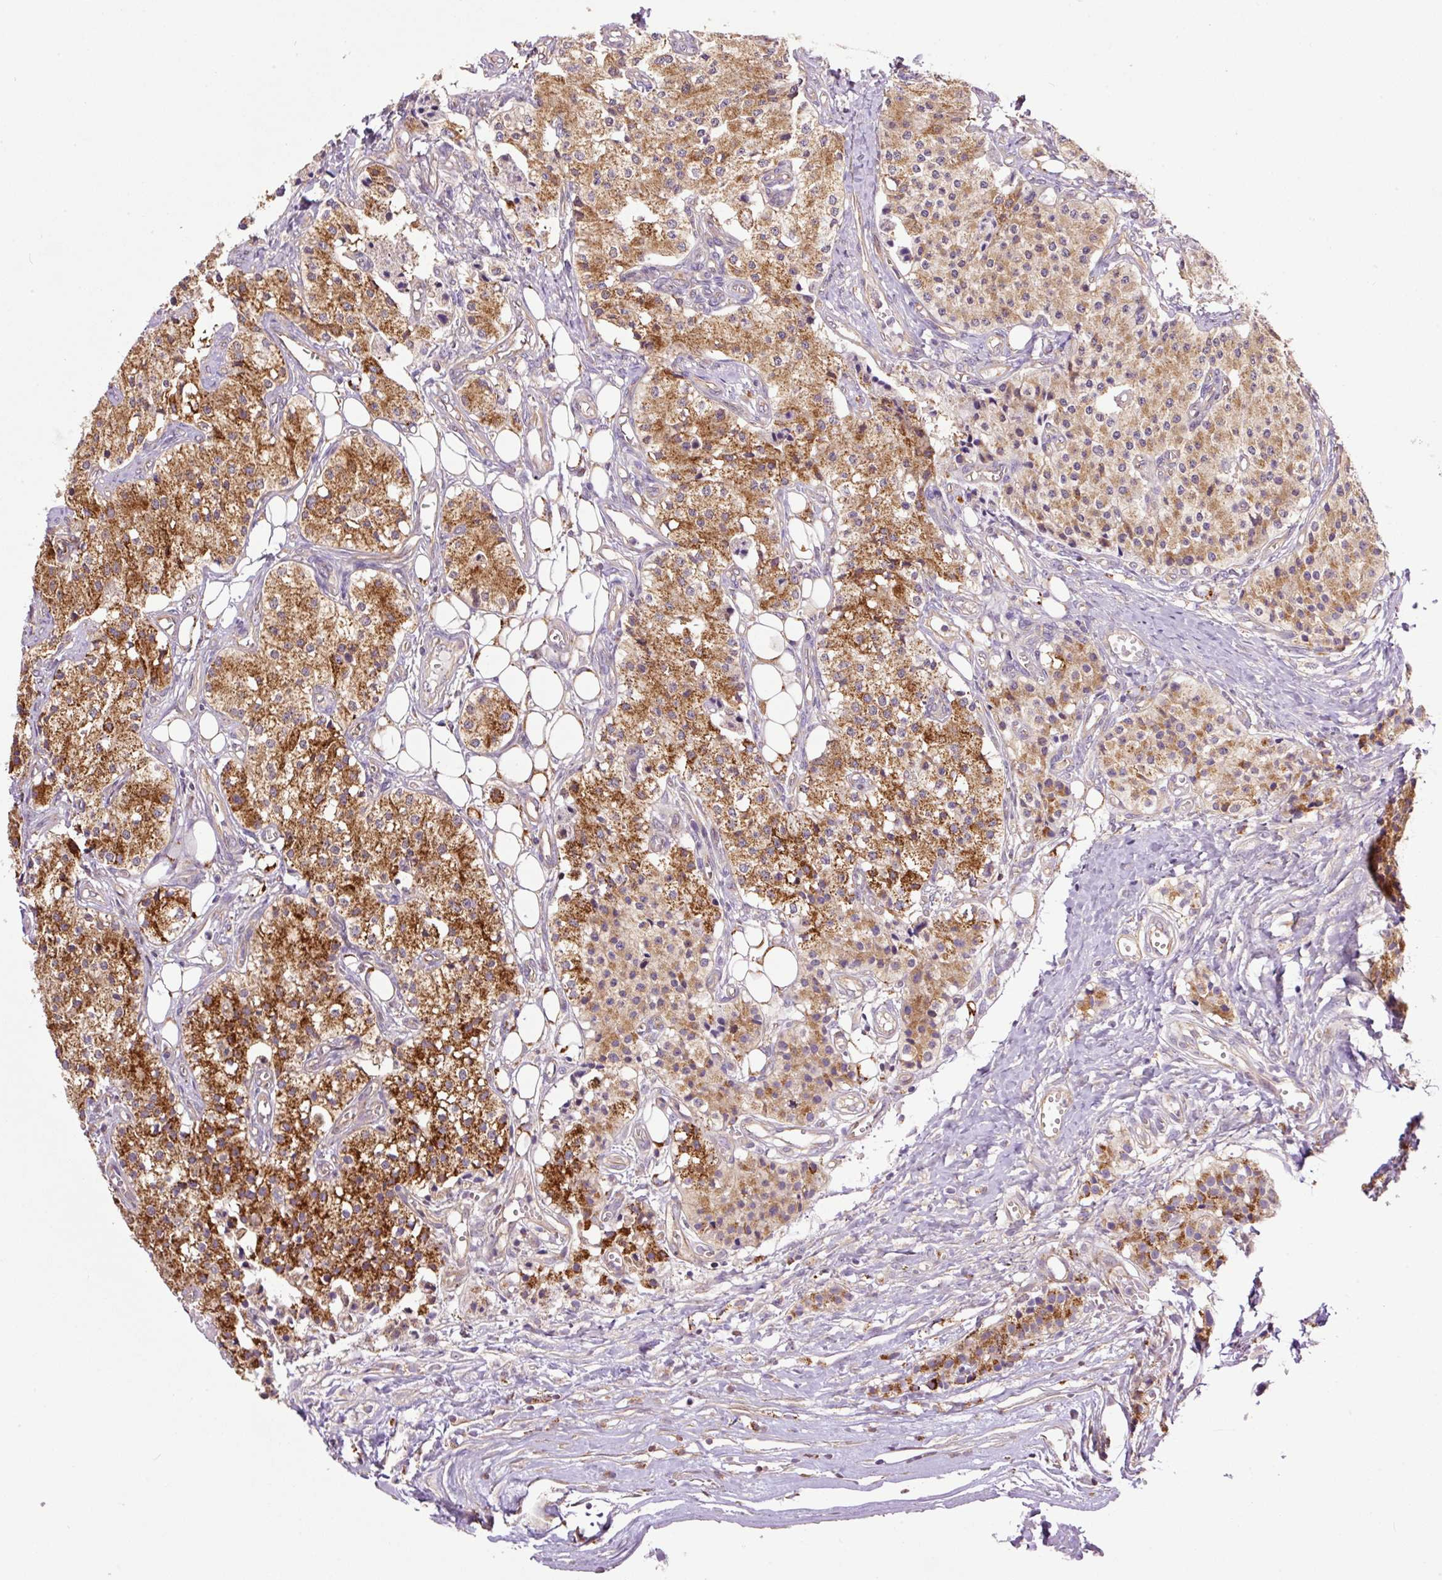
{"staining": {"intensity": "strong", "quantity": "25%-75%", "location": "cytoplasmic/membranous"}, "tissue": "carcinoid", "cell_type": "Tumor cells", "image_type": "cancer", "snomed": [{"axis": "morphology", "description": "Carcinoid, malignant, NOS"}, {"axis": "topography", "description": "Colon"}], "caption": "The image exhibits a brown stain indicating the presence of a protein in the cytoplasmic/membranous of tumor cells in malignant carcinoid.", "gene": "PCK2", "patient": {"sex": "female", "age": 52}}